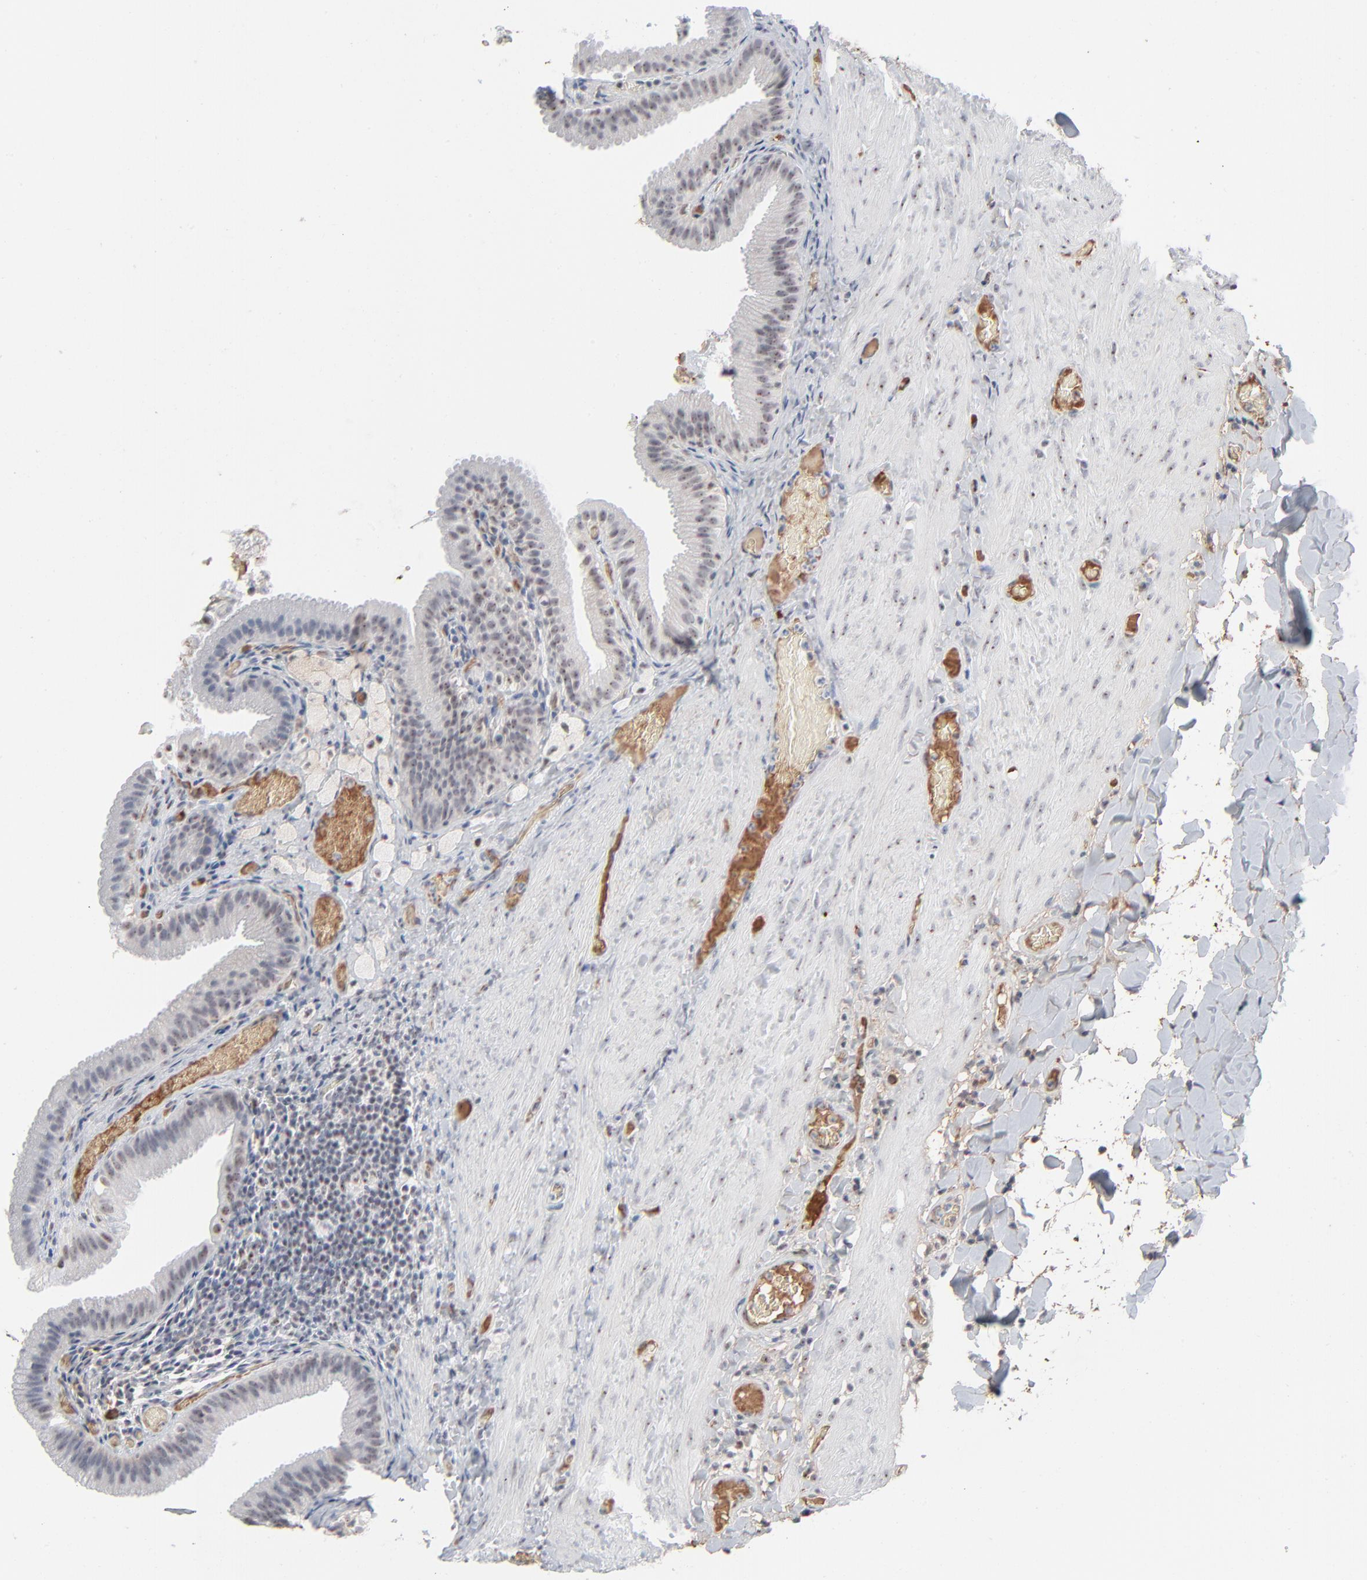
{"staining": {"intensity": "weak", "quantity": "25%-75%", "location": "nuclear"}, "tissue": "gallbladder", "cell_type": "Glandular cells", "image_type": "normal", "snomed": [{"axis": "morphology", "description": "Normal tissue, NOS"}, {"axis": "topography", "description": "Gallbladder"}], "caption": "This histopathology image shows IHC staining of unremarkable human gallbladder, with low weak nuclear expression in approximately 25%-75% of glandular cells.", "gene": "MPHOSPH6", "patient": {"sex": "female", "age": 24}}